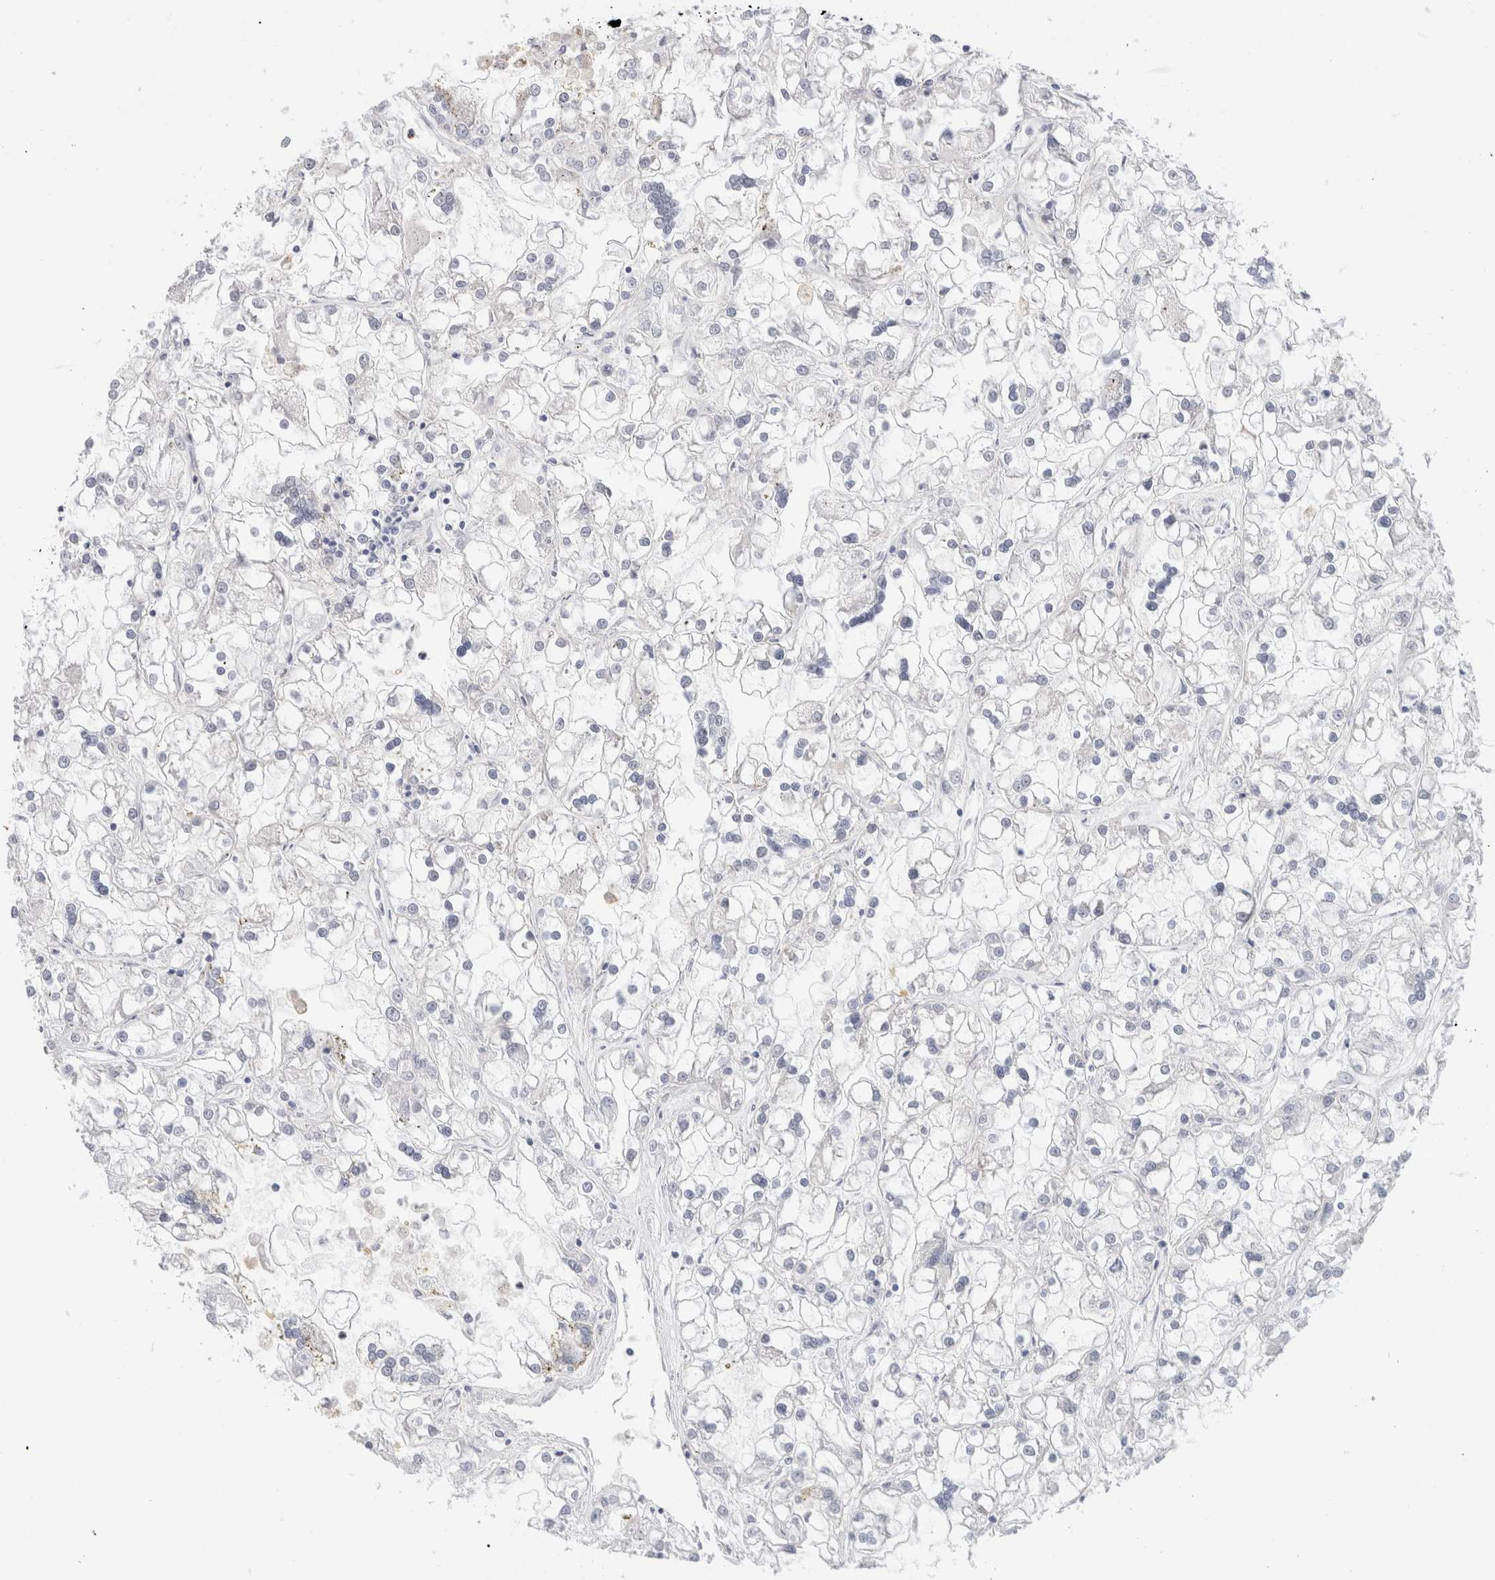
{"staining": {"intensity": "negative", "quantity": "none", "location": "none"}, "tissue": "renal cancer", "cell_type": "Tumor cells", "image_type": "cancer", "snomed": [{"axis": "morphology", "description": "Adenocarcinoma, NOS"}, {"axis": "topography", "description": "Kidney"}], "caption": "Immunohistochemistry histopathology image of human renal adenocarcinoma stained for a protein (brown), which shows no staining in tumor cells. Nuclei are stained in blue.", "gene": "ADAM30", "patient": {"sex": "female", "age": 52}}